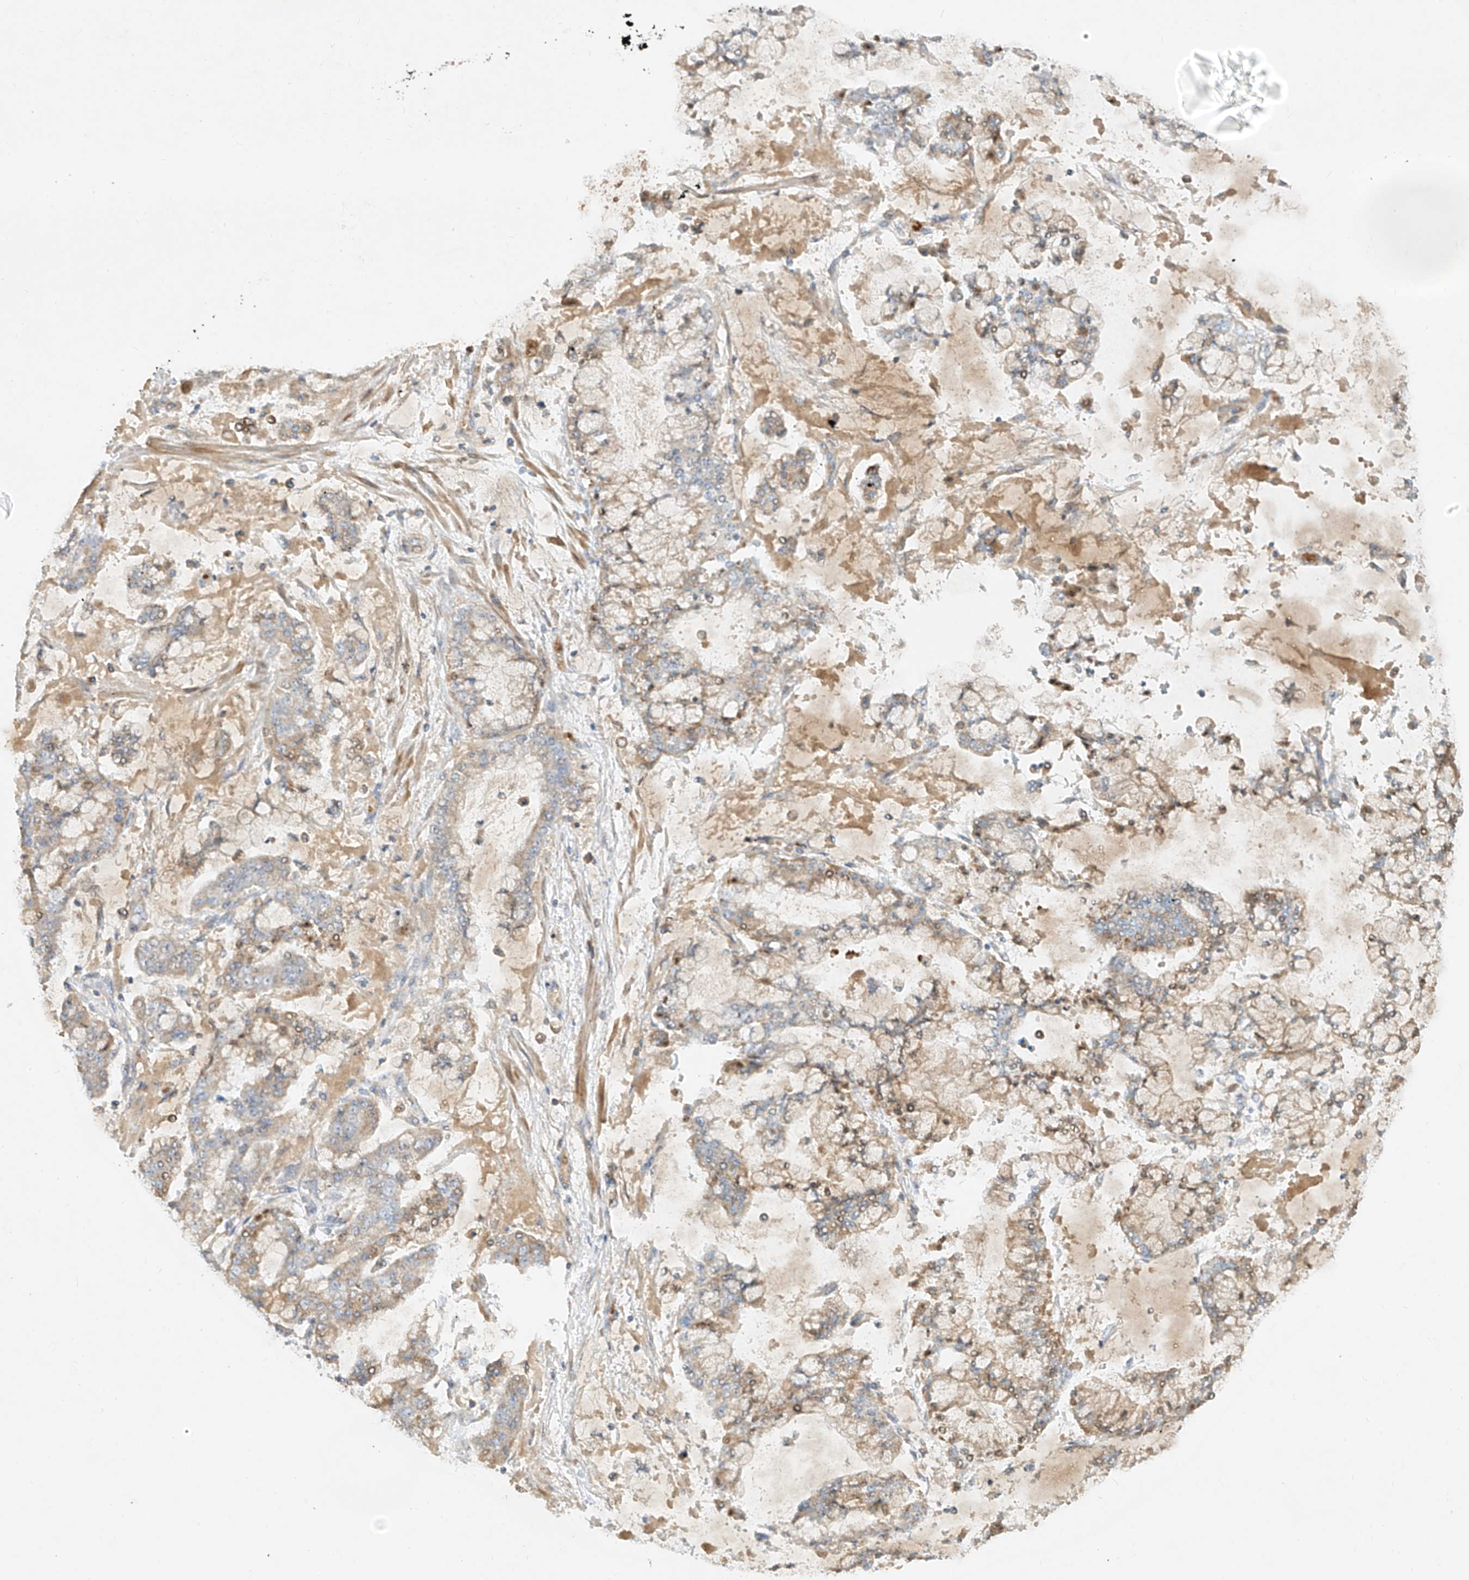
{"staining": {"intensity": "negative", "quantity": "none", "location": "none"}, "tissue": "stomach cancer", "cell_type": "Tumor cells", "image_type": "cancer", "snomed": [{"axis": "morphology", "description": "Normal tissue, NOS"}, {"axis": "morphology", "description": "Adenocarcinoma, NOS"}, {"axis": "topography", "description": "Stomach, upper"}, {"axis": "topography", "description": "Stomach"}], "caption": "IHC of stomach cancer (adenocarcinoma) displays no expression in tumor cells. Nuclei are stained in blue.", "gene": "KPNA7", "patient": {"sex": "male", "age": 76}}